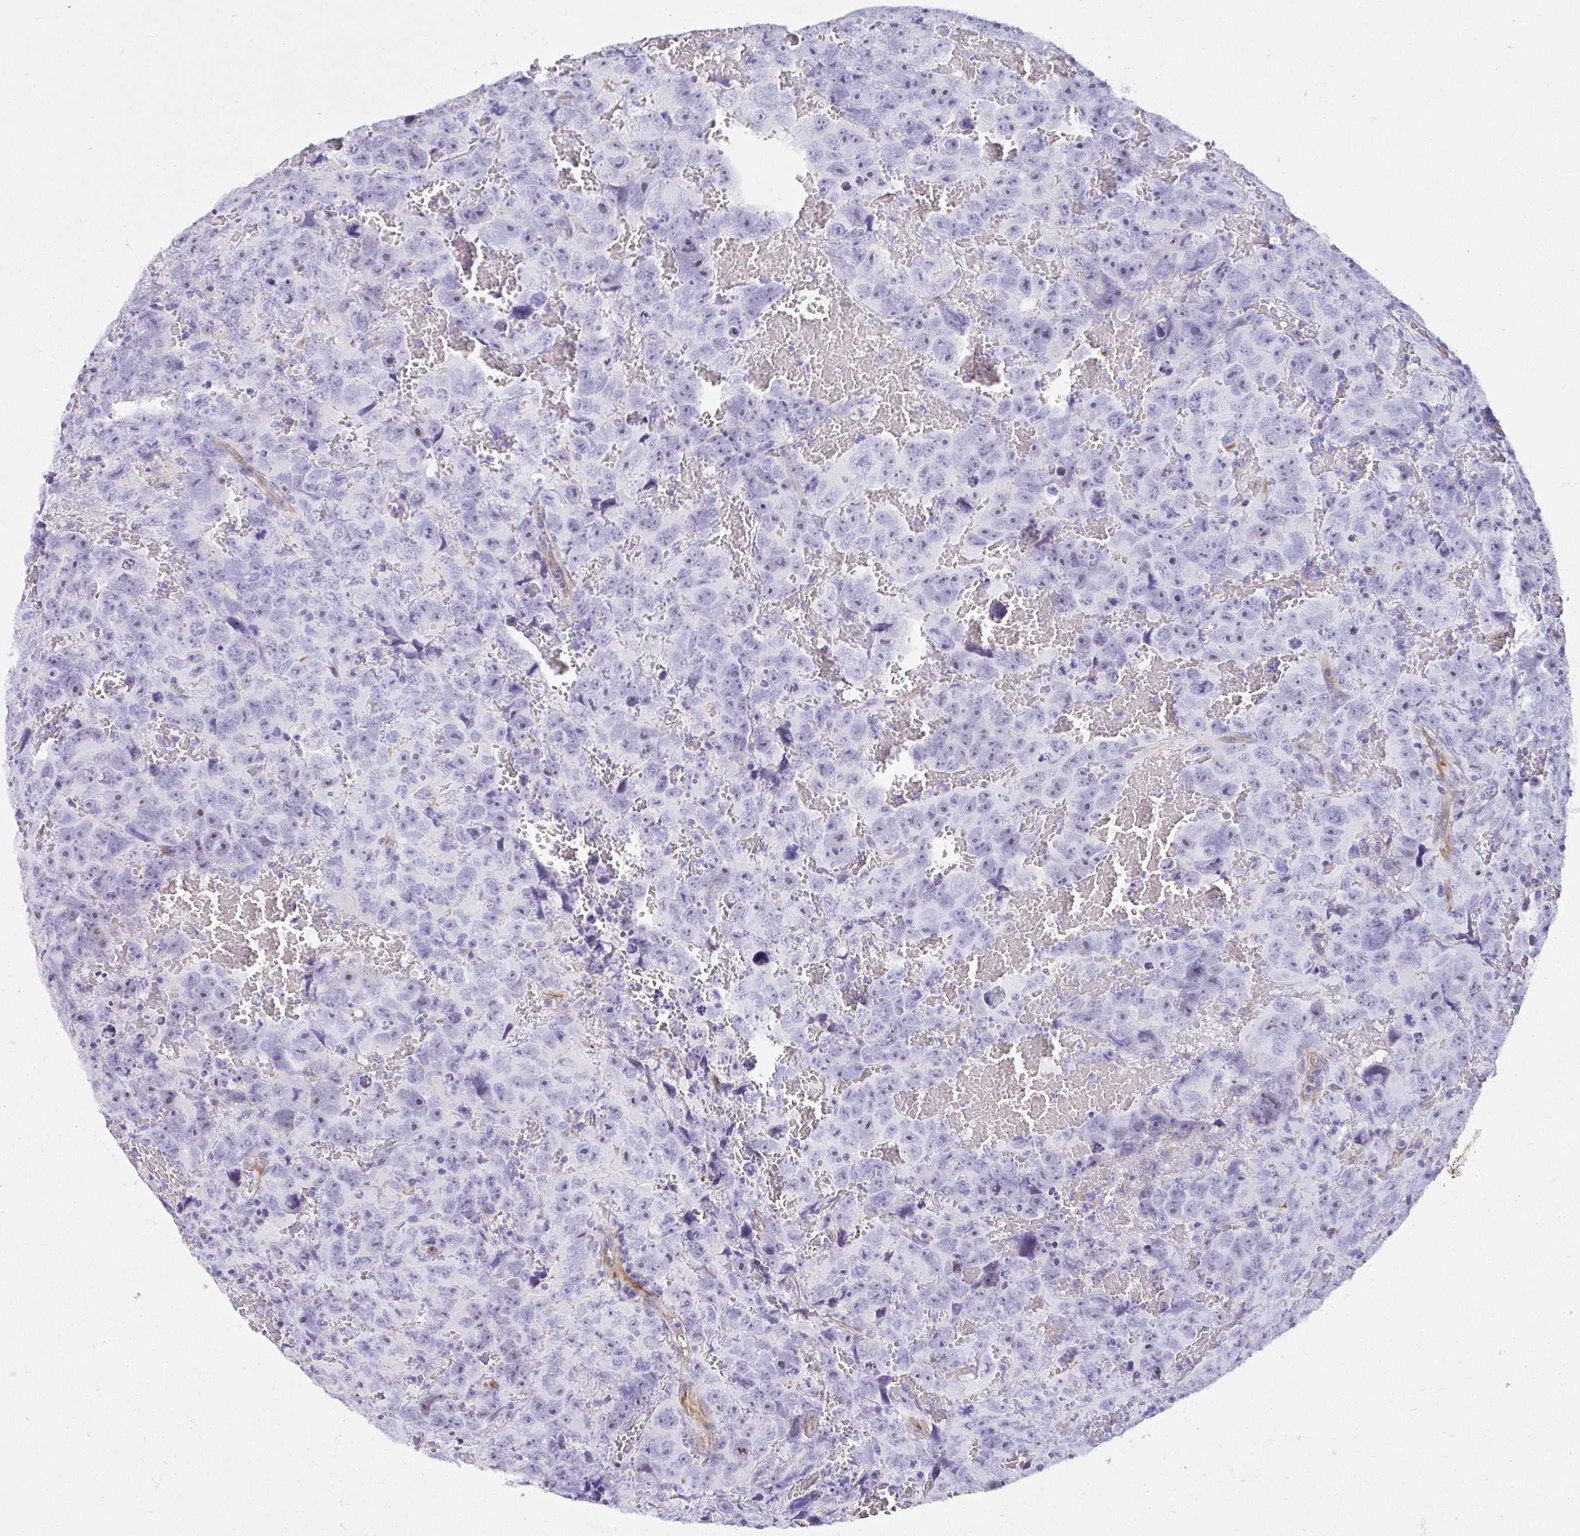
{"staining": {"intensity": "negative", "quantity": "none", "location": "none"}, "tissue": "testis cancer", "cell_type": "Tumor cells", "image_type": "cancer", "snomed": [{"axis": "morphology", "description": "Carcinoma, Embryonal, NOS"}, {"axis": "topography", "description": "Testis"}], "caption": "This is an immunohistochemistry histopathology image of human testis cancer. There is no expression in tumor cells.", "gene": "DEPDC5", "patient": {"sex": "male", "age": 45}}